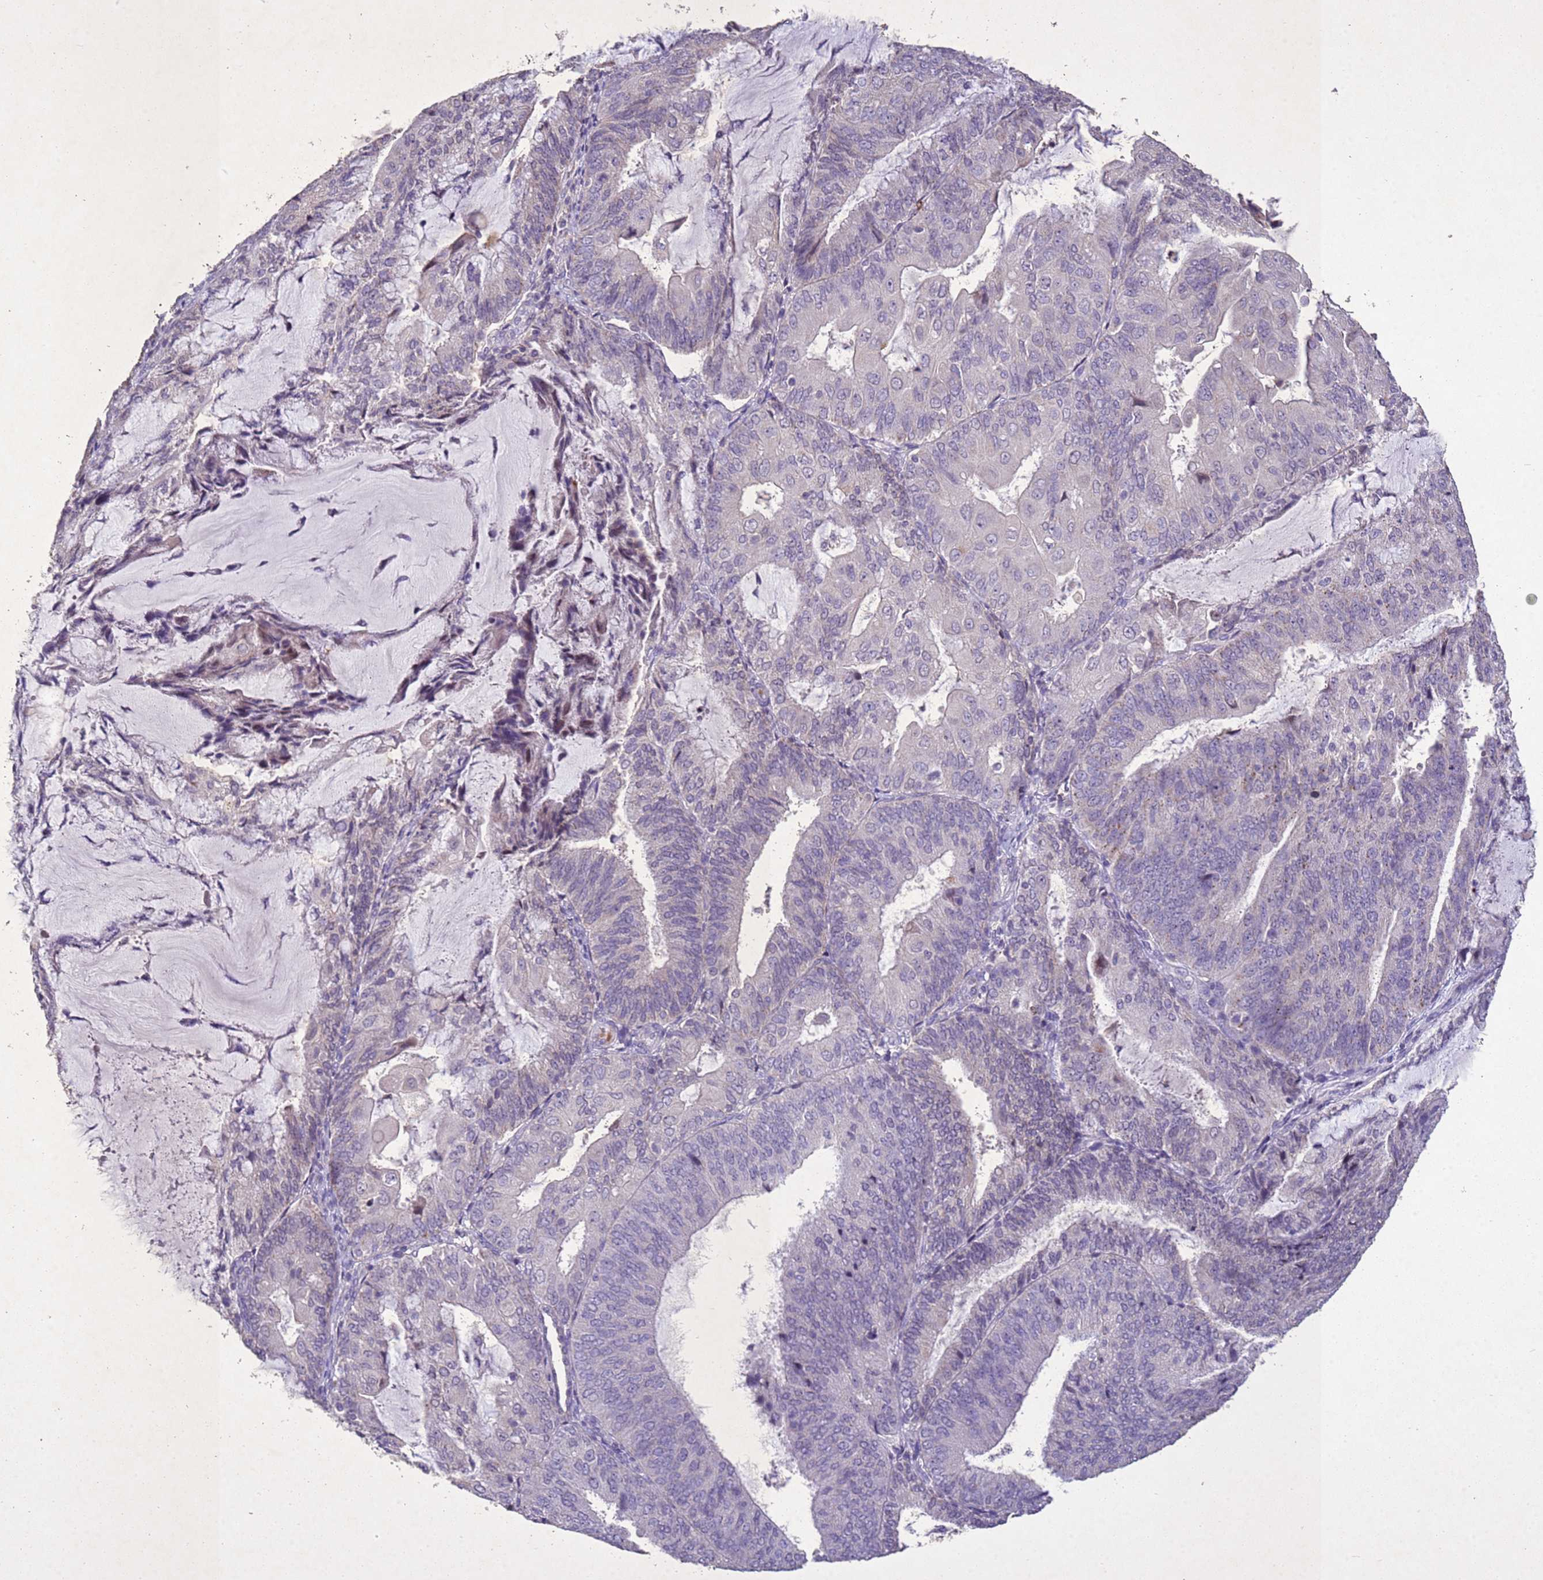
{"staining": {"intensity": "negative", "quantity": "none", "location": "none"}, "tissue": "endometrial cancer", "cell_type": "Tumor cells", "image_type": "cancer", "snomed": [{"axis": "morphology", "description": "Adenocarcinoma, NOS"}, {"axis": "topography", "description": "Endometrium"}], "caption": "Human endometrial cancer stained for a protein using immunohistochemistry (IHC) reveals no positivity in tumor cells.", "gene": "NLRP11", "patient": {"sex": "female", "age": 81}}